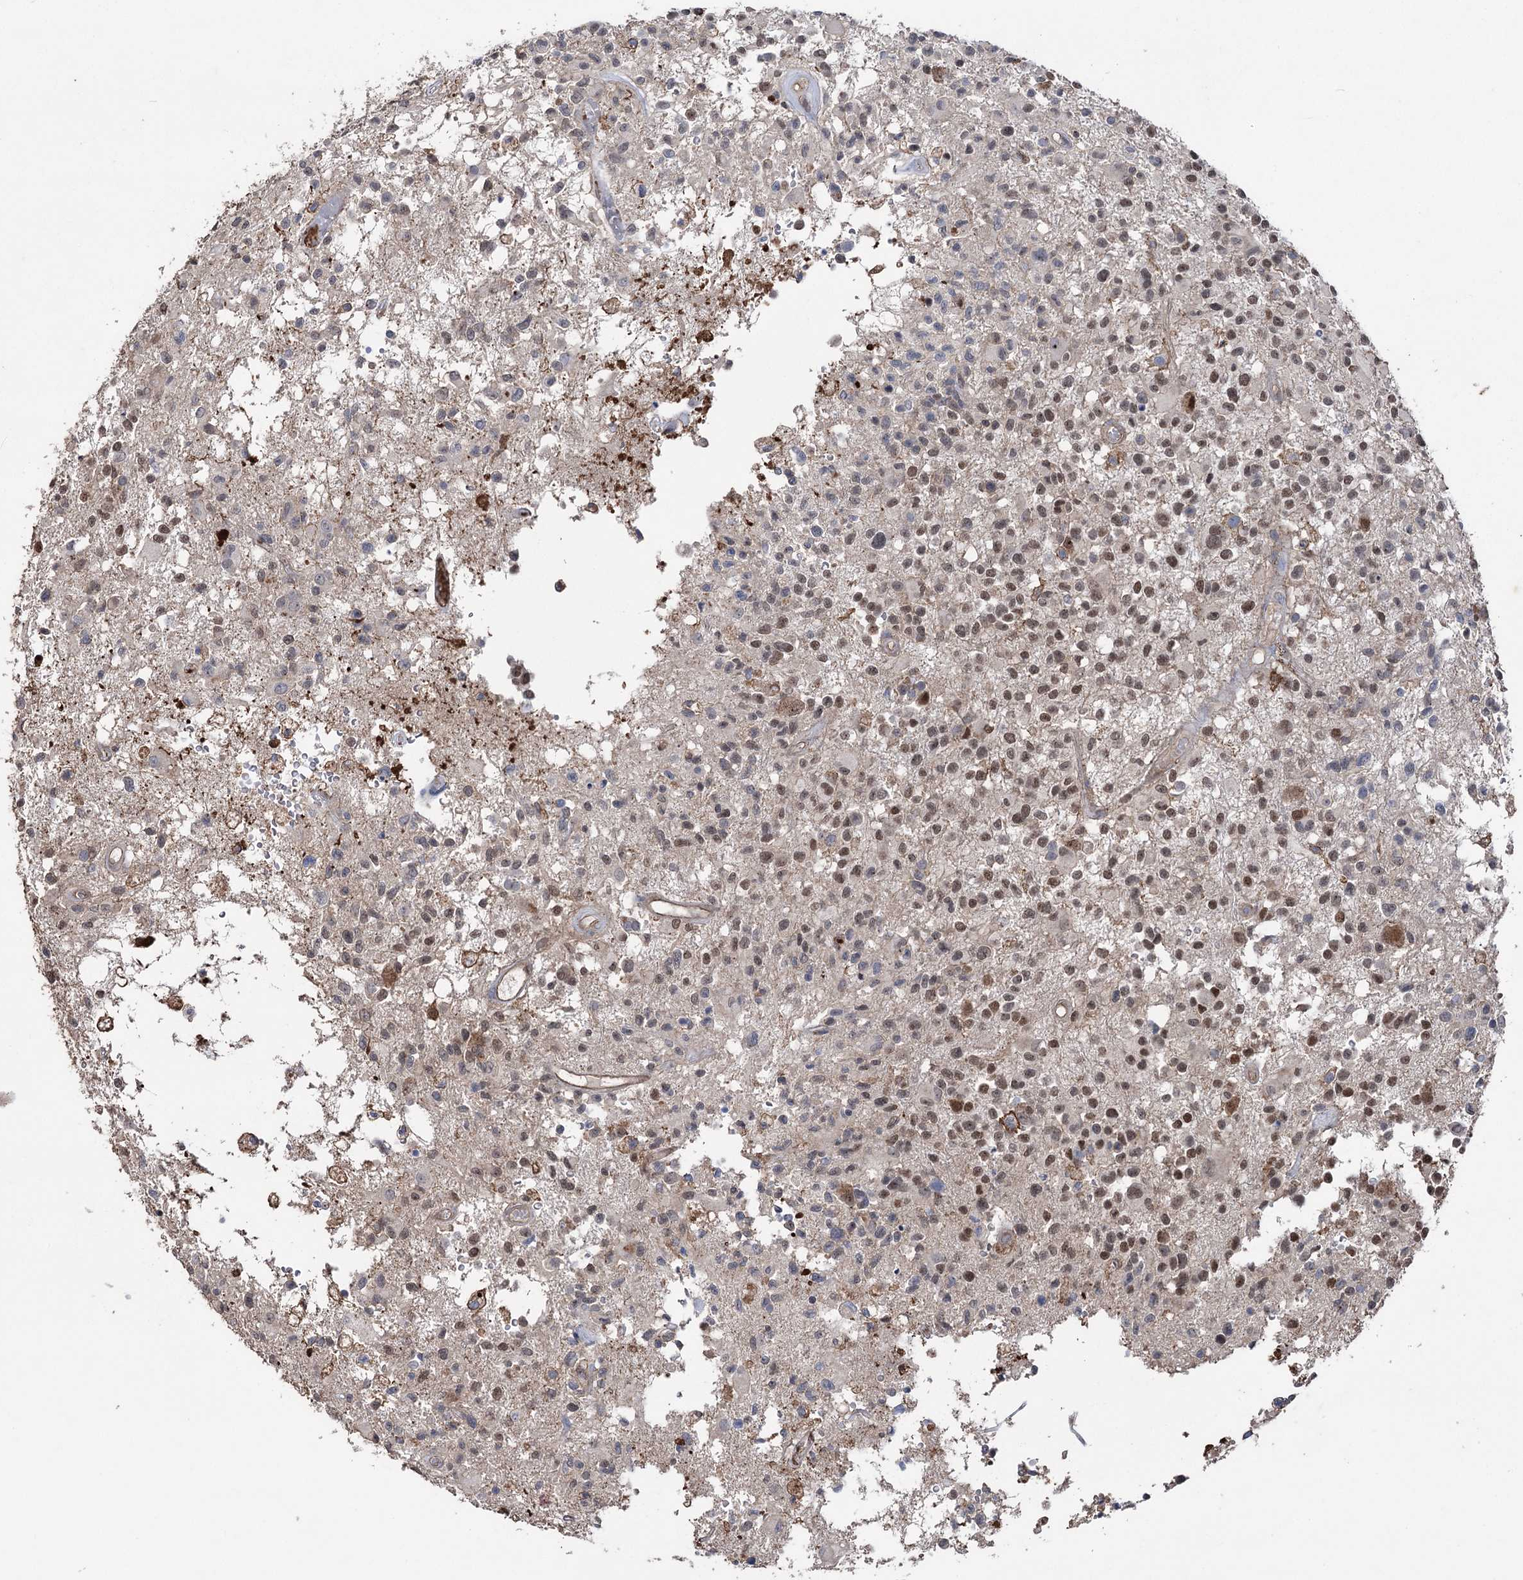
{"staining": {"intensity": "moderate", "quantity": ">75%", "location": "nuclear"}, "tissue": "glioma", "cell_type": "Tumor cells", "image_type": "cancer", "snomed": [{"axis": "morphology", "description": "Glioma, malignant, High grade"}, {"axis": "morphology", "description": "Glioblastoma, NOS"}, {"axis": "topography", "description": "Brain"}], "caption": "Brown immunohistochemical staining in glioma demonstrates moderate nuclear positivity in approximately >75% of tumor cells.", "gene": "FAM13B", "patient": {"sex": "male", "age": 60}}